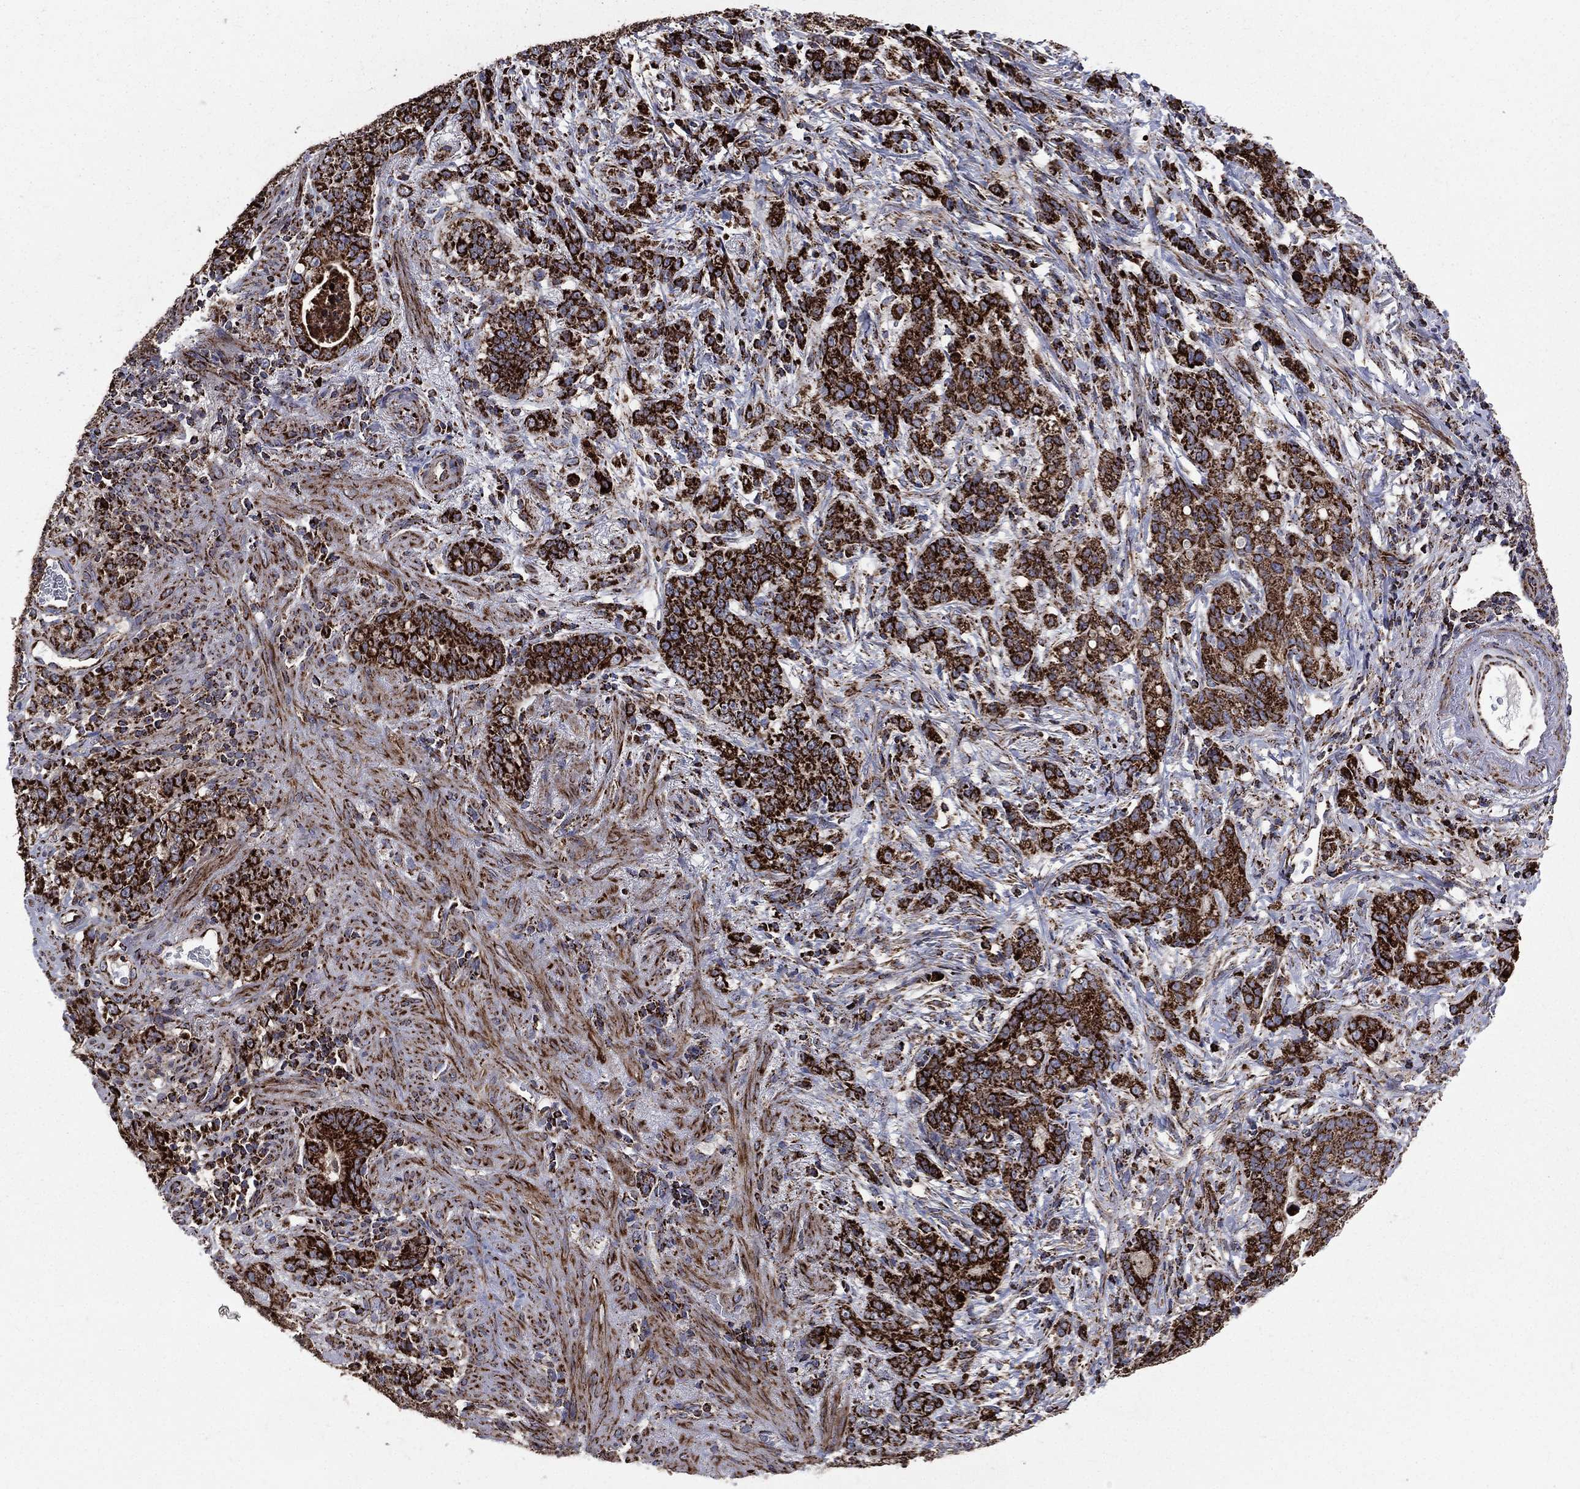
{"staining": {"intensity": "strong", "quantity": ">75%", "location": "cytoplasmic/membranous"}, "tissue": "stomach cancer", "cell_type": "Tumor cells", "image_type": "cancer", "snomed": [{"axis": "morphology", "description": "Adenocarcinoma, NOS"}, {"axis": "topography", "description": "Stomach, lower"}], "caption": "Stomach adenocarcinoma stained for a protein exhibits strong cytoplasmic/membranous positivity in tumor cells.", "gene": "GOT2", "patient": {"sex": "male", "age": 88}}